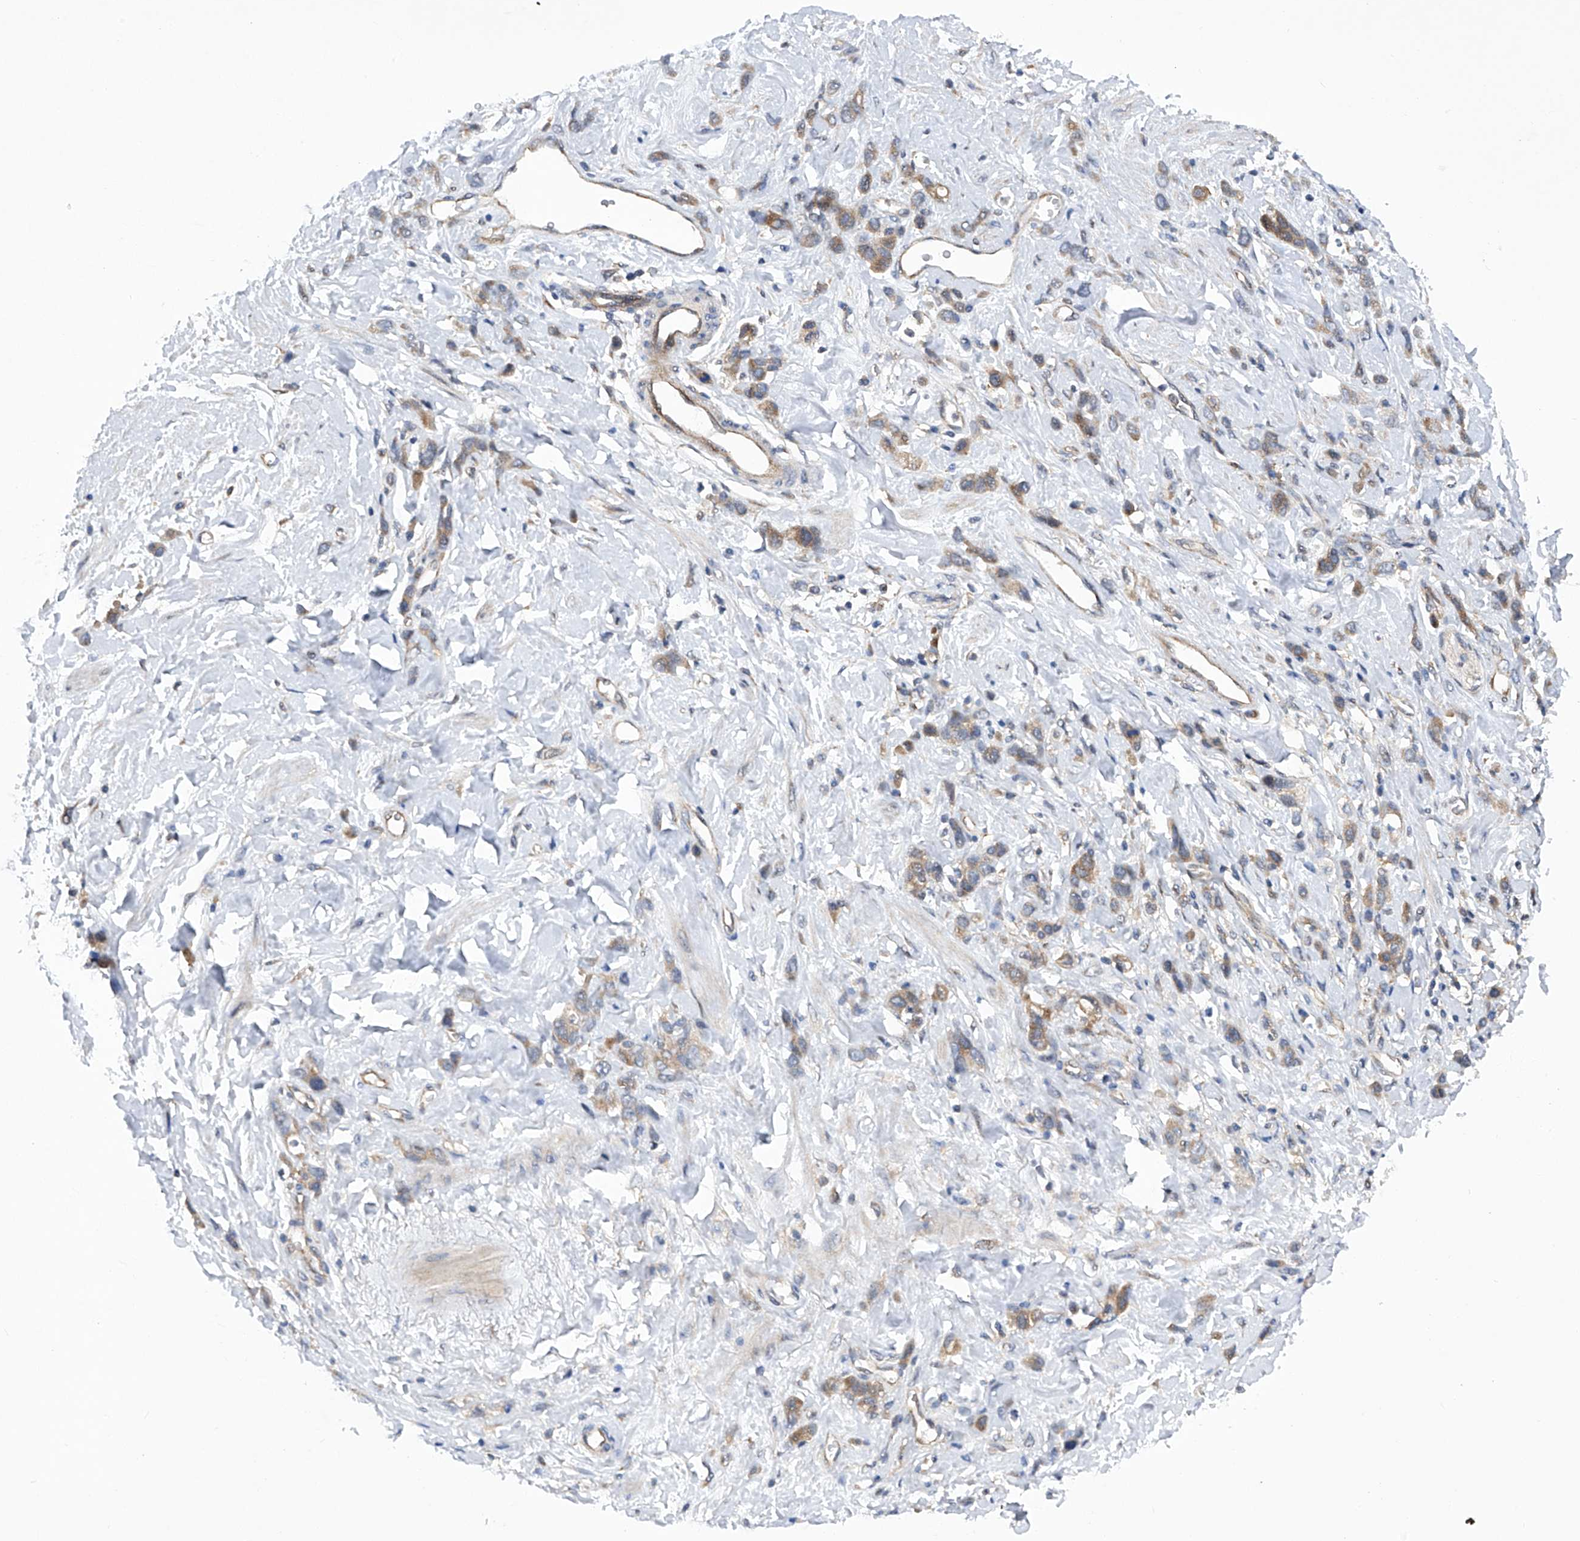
{"staining": {"intensity": "weak", "quantity": ">75%", "location": "cytoplasmic/membranous"}, "tissue": "stomach cancer", "cell_type": "Tumor cells", "image_type": "cancer", "snomed": [{"axis": "morphology", "description": "Normal tissue, NOS"}, {"axis": "morphology", "description": "Adenocarcinoma, NOS"}, {"axis": "topography", "description": "Stomach"}], "caption": "There is low levels of weak cytoplasmic/membranous positivity in tumor cells of stomach cancer, as demonstrated by immunohistochemical staining (brown color).", "gene": "CISH", "patient": {"sex": "male", "age": 82}}